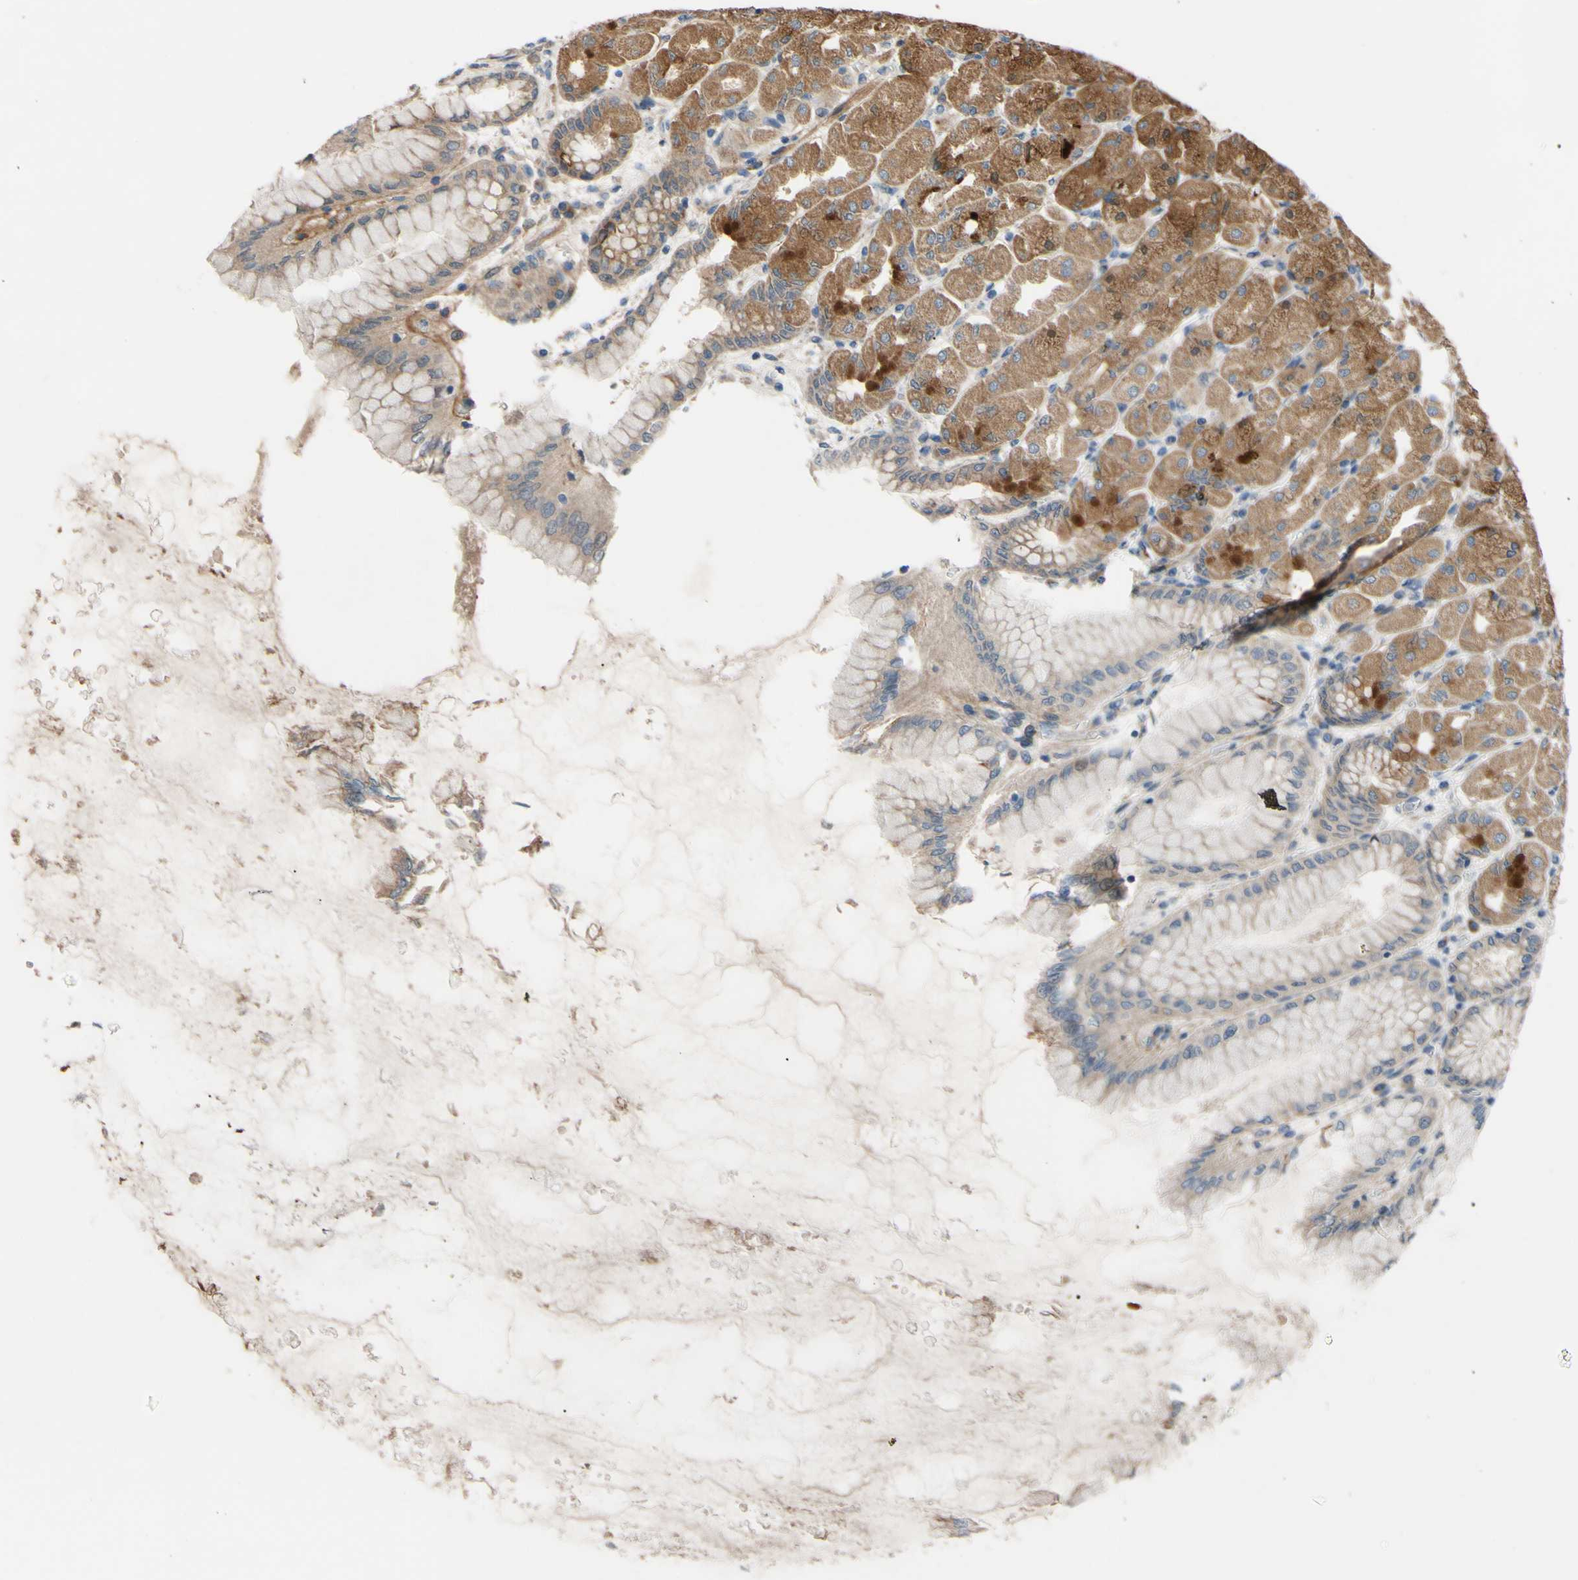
{"staining": {"intensity": "moderate", "quantity": ">75%", "location": "cytoplasmic/membranous"}, "tissue": "stomach", "cell_type": "Glandular cells", "image_type": "normal", "snomed": [{"axis": "morphology", "description": "Normal tissue, NOS"}, {"axis": "topography", "description": "Stomach, upper"}], "caption": "Glandular cells demonstrate moderate cytoplasmic/membranous expression in approximately >75% of cells in normal stomach. Nuclei are stained in blue.", "gene": "SVIL", "patient": {"sex": "female", "age": 56}}